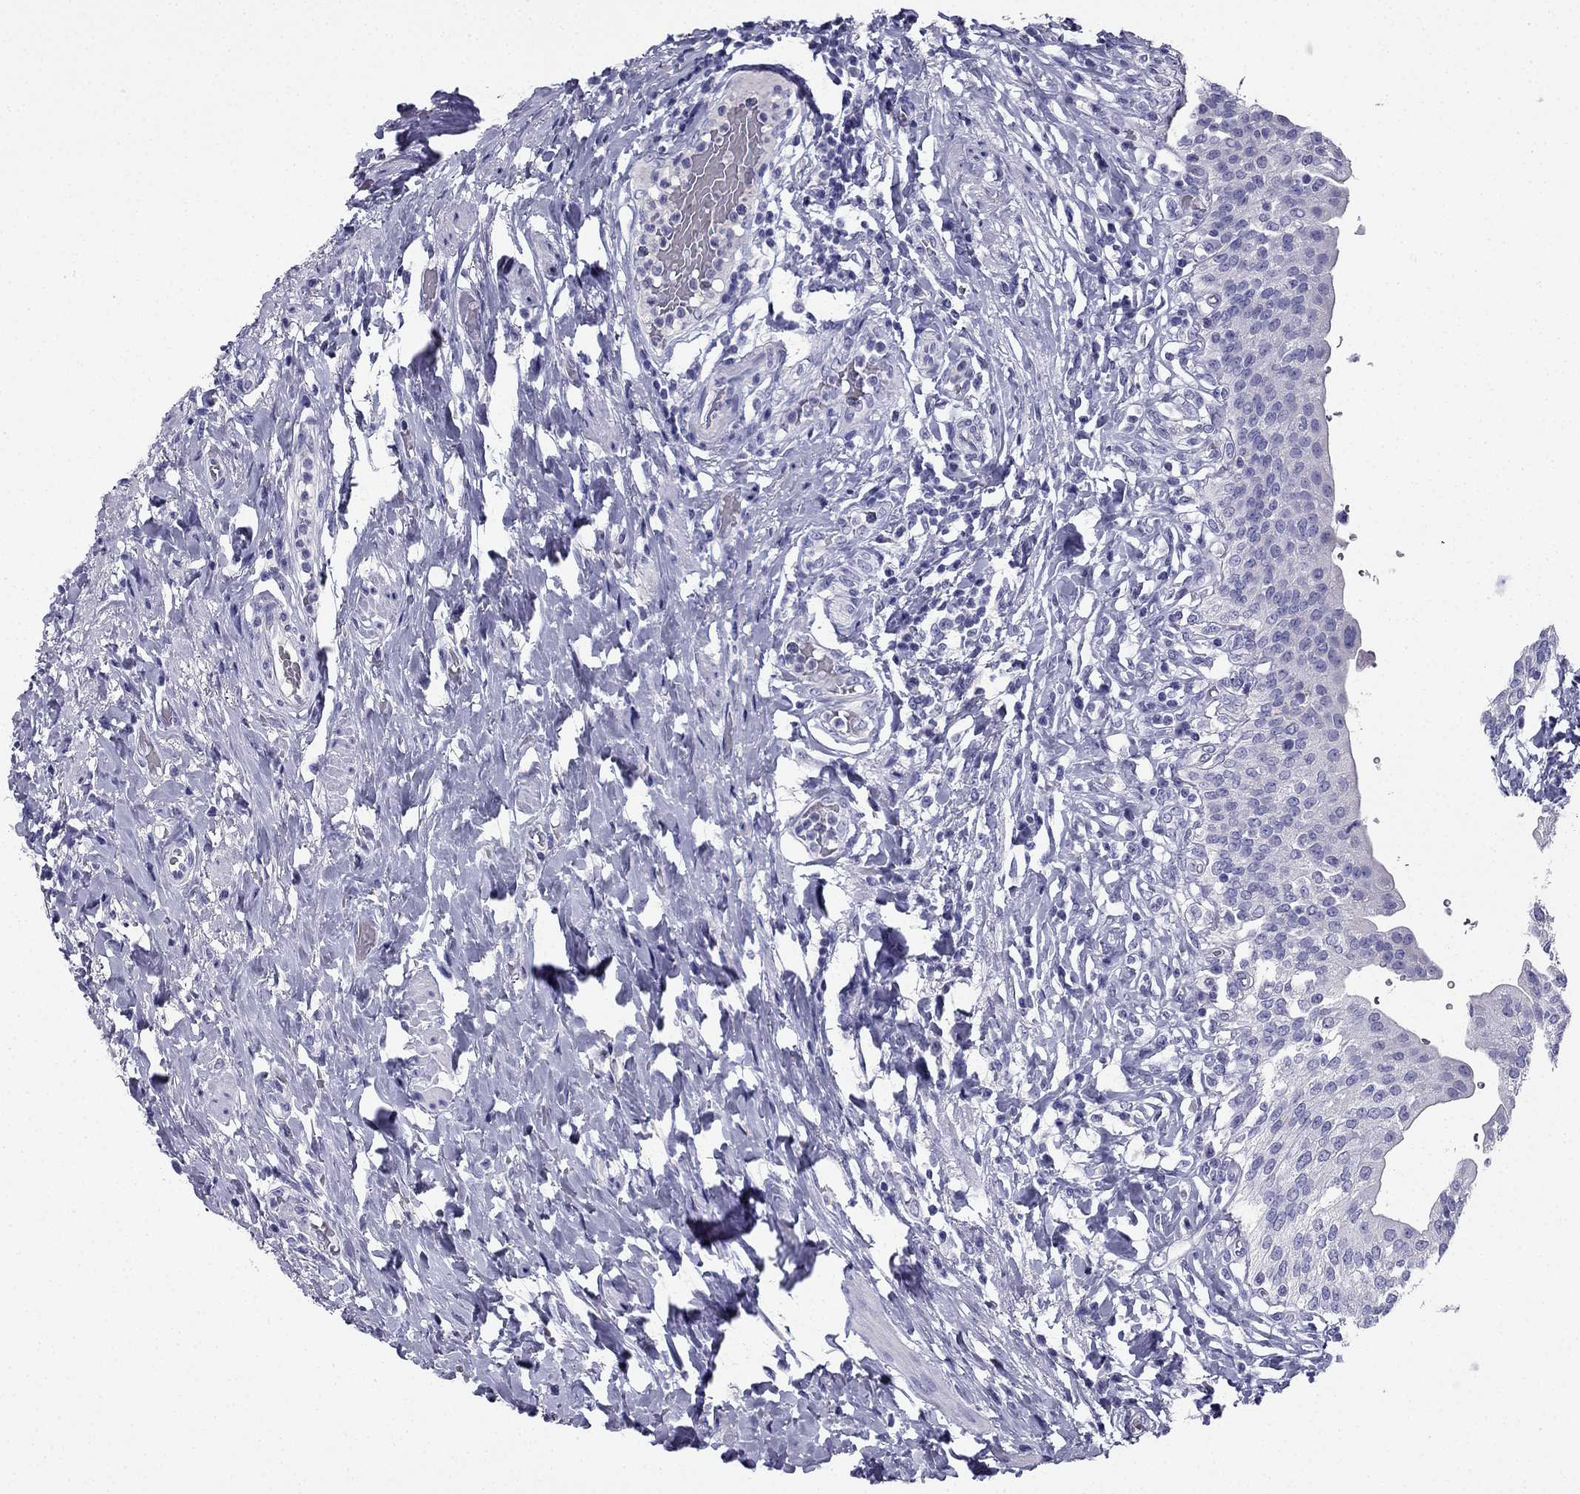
{"staining": {"intensity": "negative", "quantity": "none", "location": "none"}, "tissue": "urinary bladder", "cell_type": "Urothelial cells", "image_type": "normal", "snomed": [{"axis": "morphology", "description": "Normal tissue, NOS"}, {"axis": "morphology", "description": "Inflammation, NOS"}, {"axis": "topography", "description": "Urinary bladder"}], "caption": "Benign urinary bladder was stained to show a protein in brown. There is no significant expression in urothelial cells.", "gene": "NPTX1", "patient": {"sex": "male", "age": 64}}